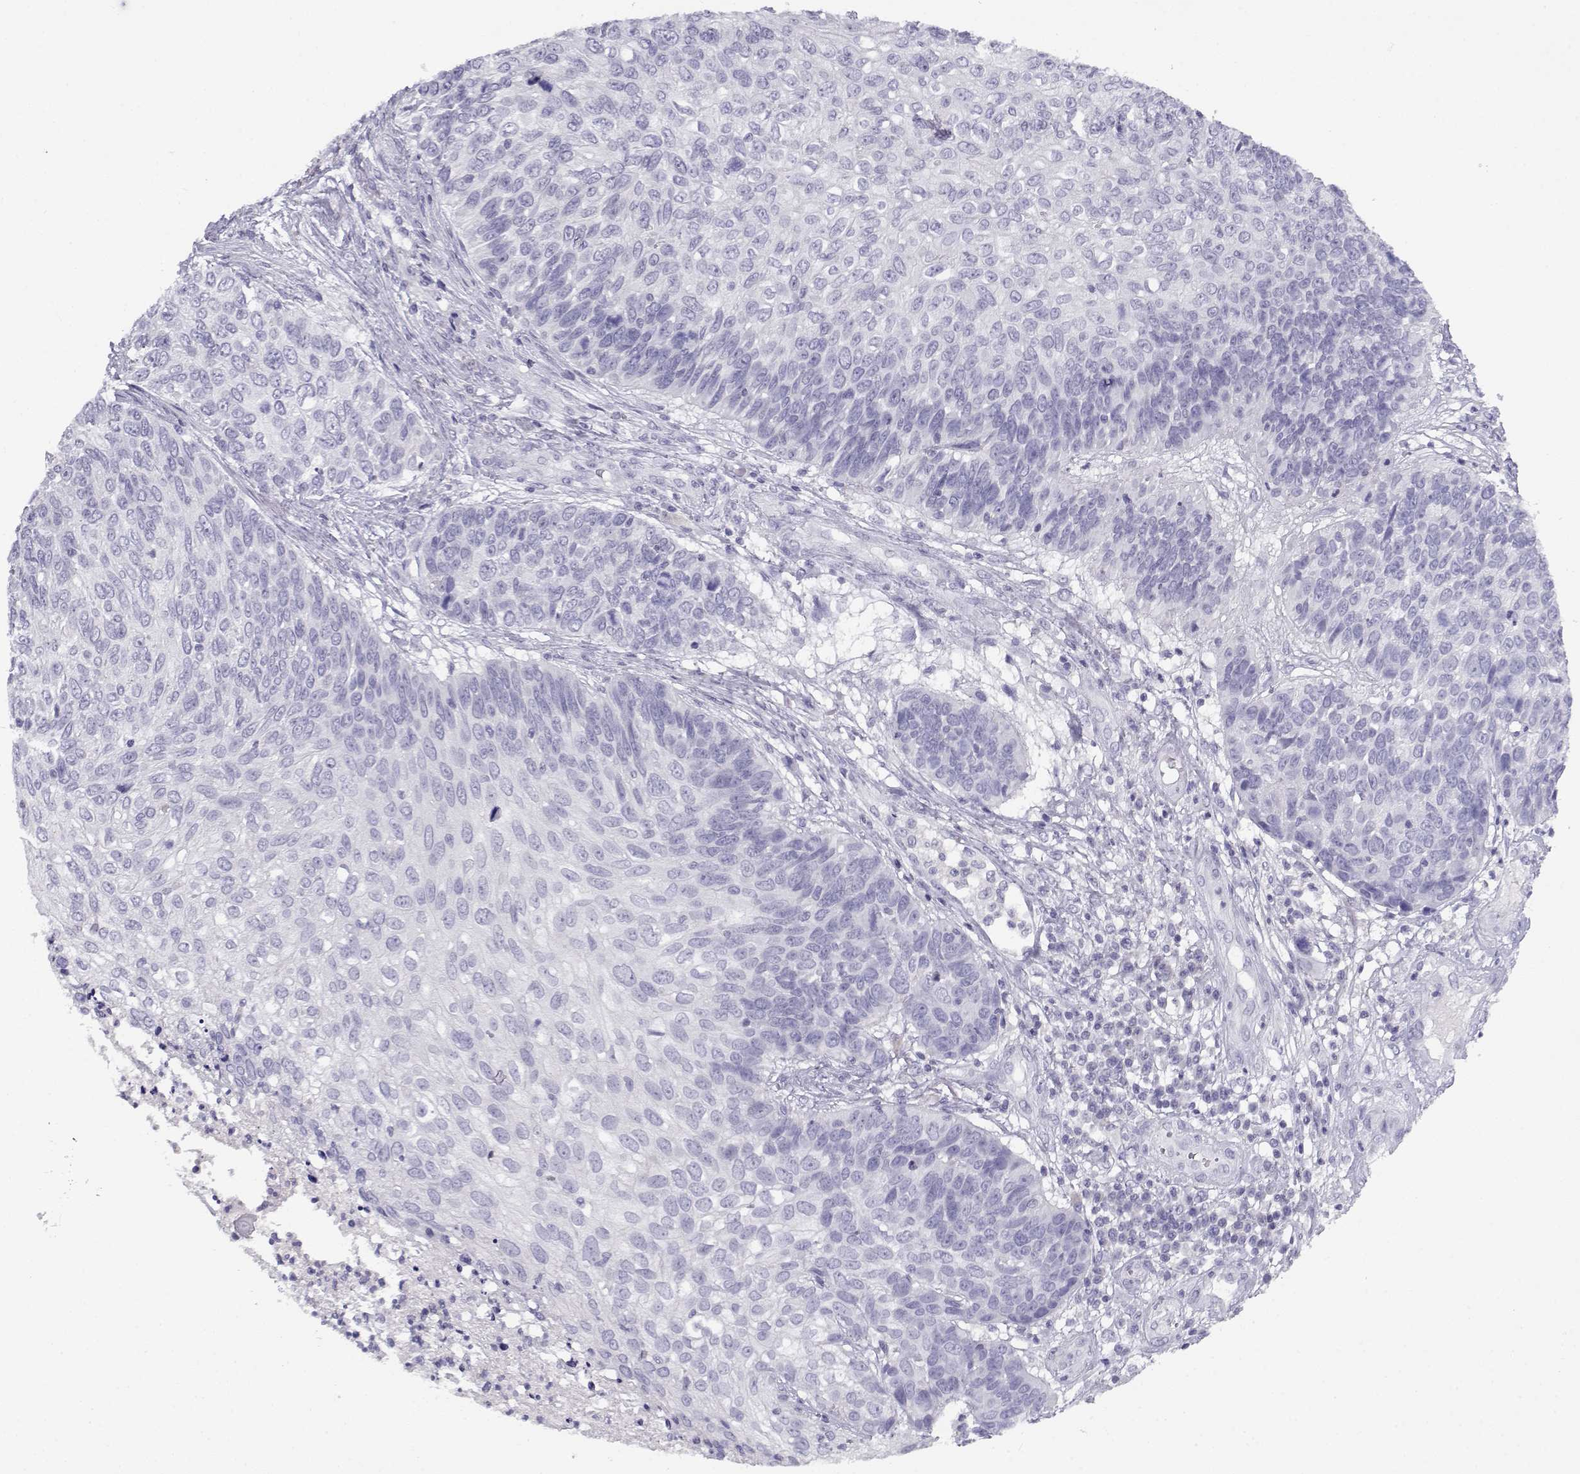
{"staining": {"intensity": "negative", "quantity": "none", "location": "none"}, "tissue": "skin cancer", "cell_type": "Tumor cells", "image_type": "cancer", "snomed": [{"axis": "morphology", "description": "Squamous cell carcinoma, NOS"}, {"axis": "topography", "description": "Skin"}], "caption": "Skin cancer was stained to show a protein in brown. There is no significant positivity in tumor cells.", "gene": "FAM166A", "patient": {"sex": "male", "age": 92}}